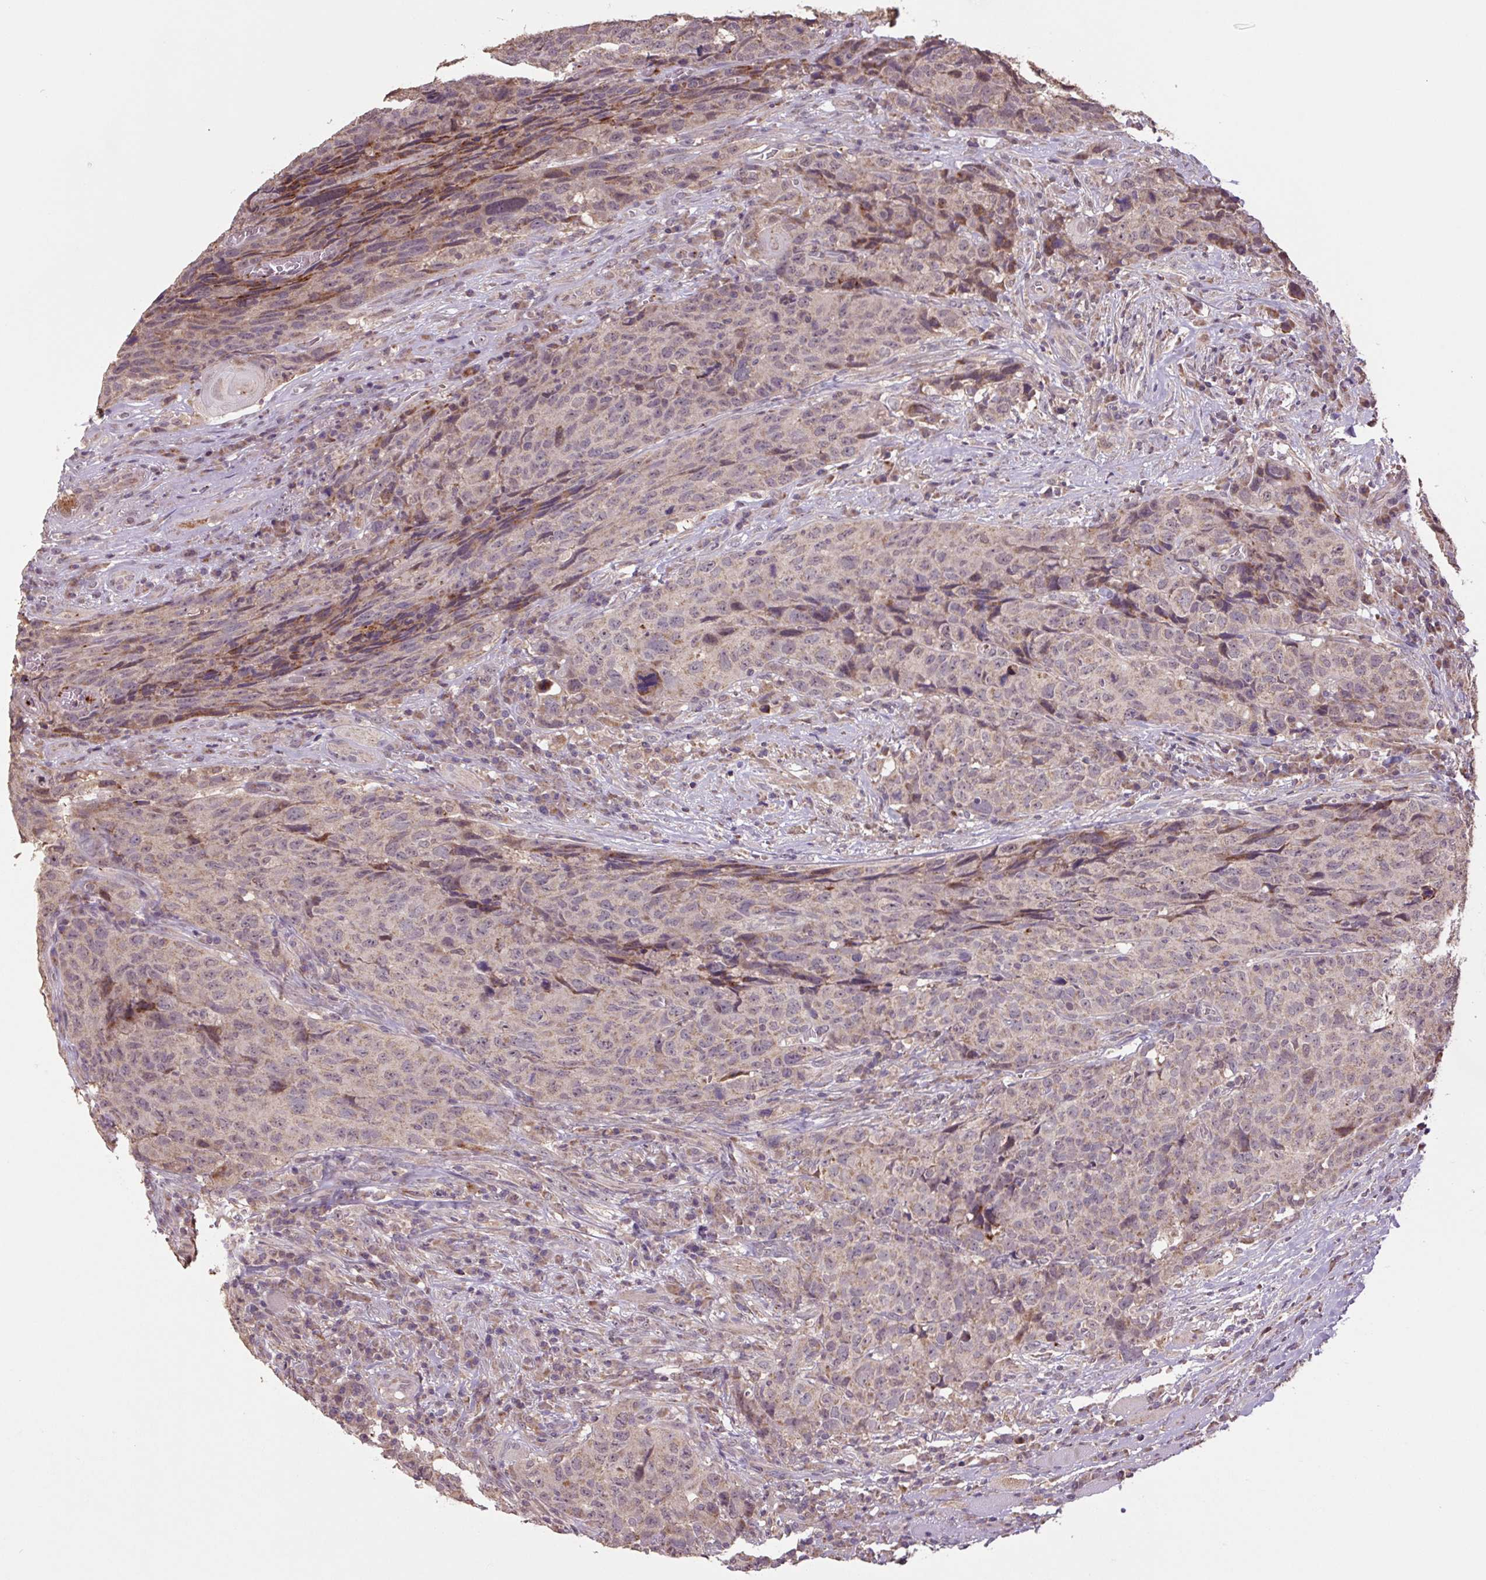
{"staining": {"intensity": "weak", "quantity": "25%-75%", "location": "cytoplasmic/membranous"}, "tissue": "head and neck cancer", "cell_type": "Tumor cells", "image_type": "cancer", "snomed": [{"axis": "morphology", "description": "Squamous cell carcinoma, NOS"}, {"axis": "topography", "description": "Head-Neck"}], "caption": "Immunohistochemistry (IHC) image of squamous cell carcinoma (head and neck) stained for a protein (brown), which demonstrates low levels of weak cytoplasmic/membranous expression in approximately 25%-75% of tumor cells.", "gene": "TMEM160", "patient": {"sex": "male", "age": 66}}